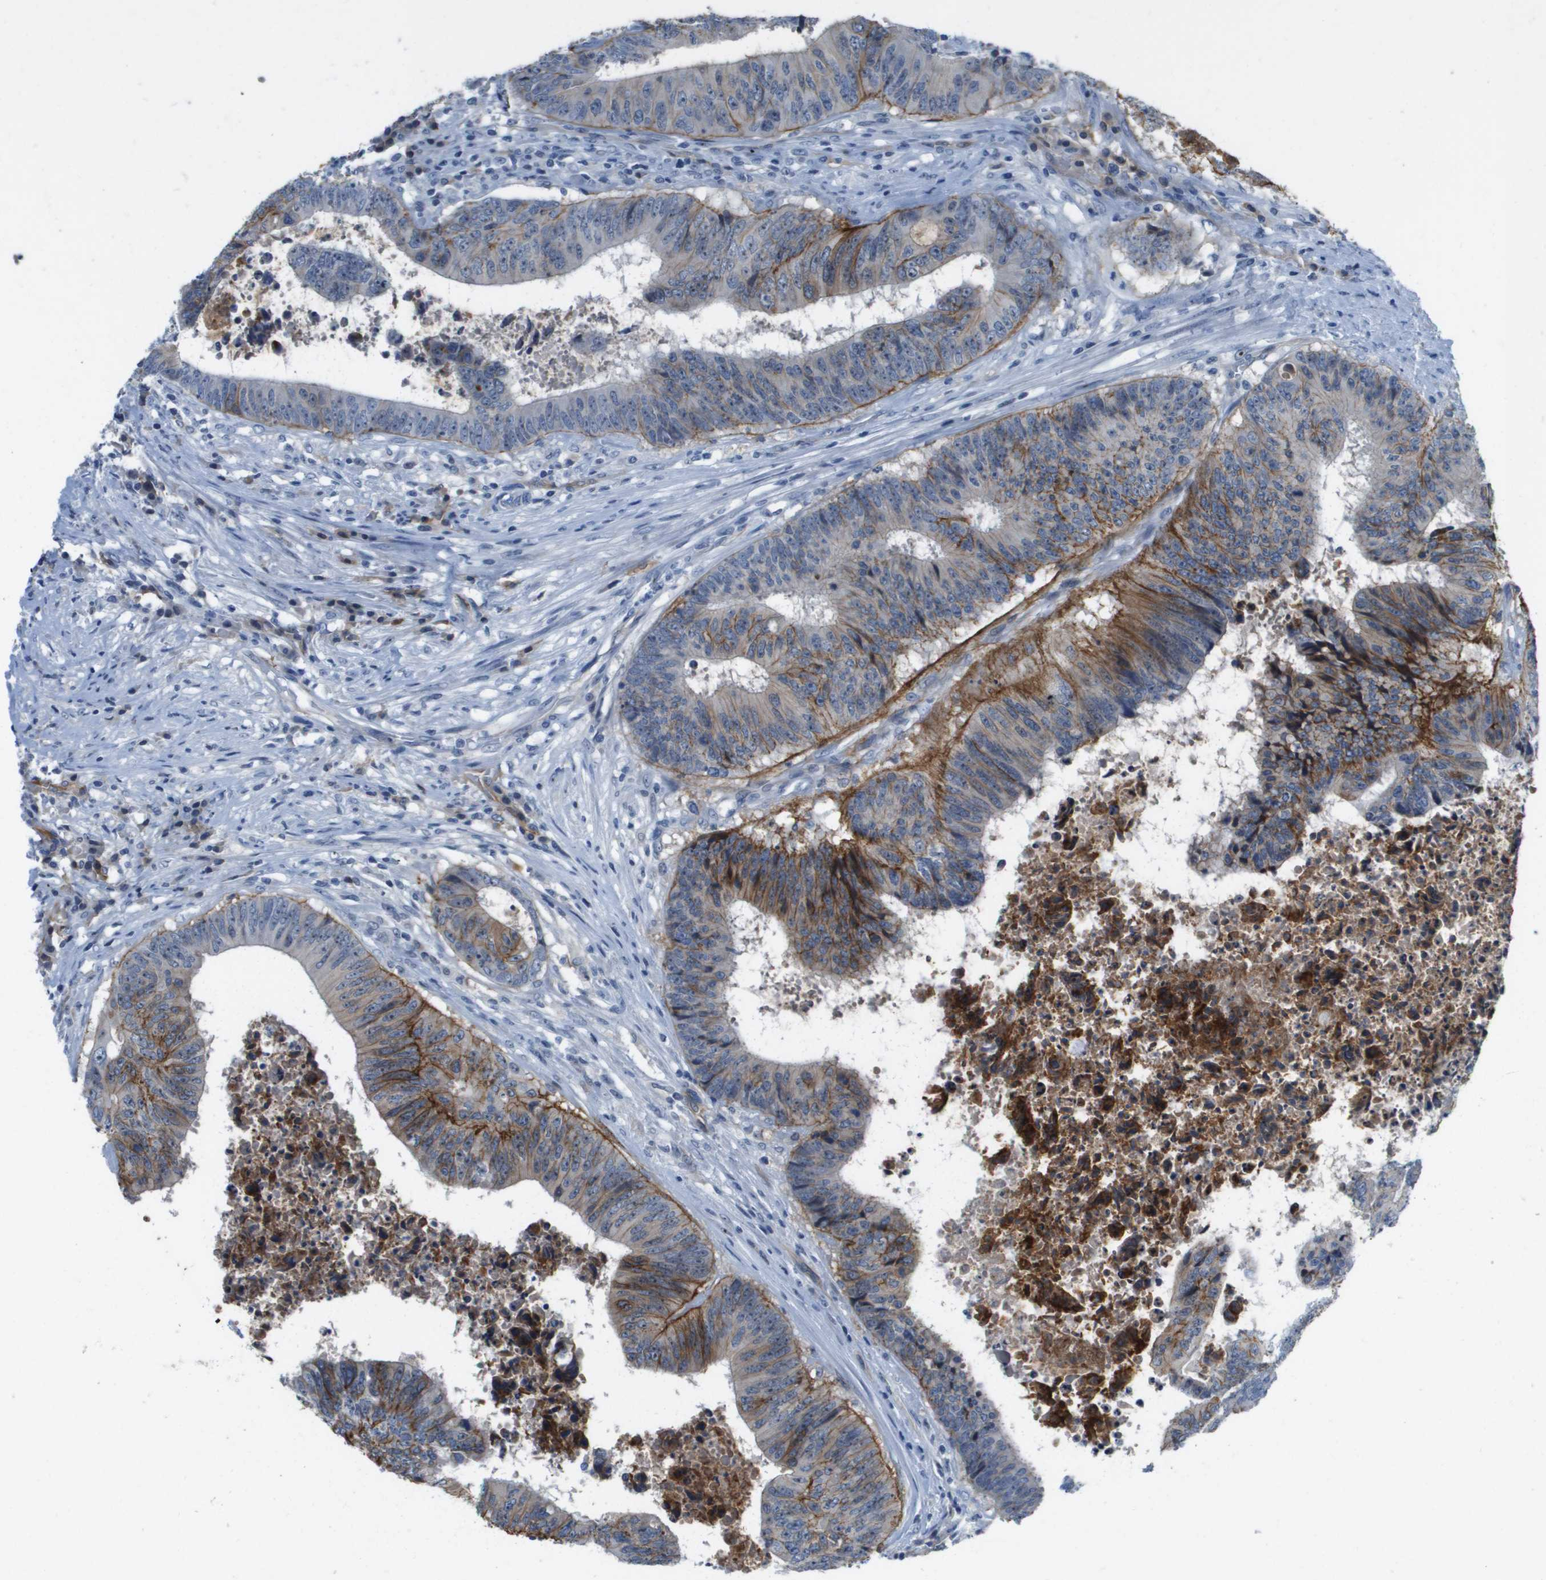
{"staining": {"intensity": "strong", "quantity": "25%-75%", "location": "cytoplasmic/membranous"}, "tissue": "colorectal cancer", "cell_type": "Tumor cells", "image_type": "cancer", "snomed": [{"axis": "morphology", "description": "Adenocarcinoma, NOS"}, {"axis": "topography", "description": "Rectum"}], "caption": "Immunohistochemistry image of neoplastic tissue: colorectal cancer stained using immunohistochemistry (IHC) exhibits high levels of strong protein expression localized specifically in the cytoplasmic/membranous of tumor cells, appearing as a cytoplasmic/membranous brown color.", "gene": "ITGA6", "patient": {"sex": "male", "age": 72}}